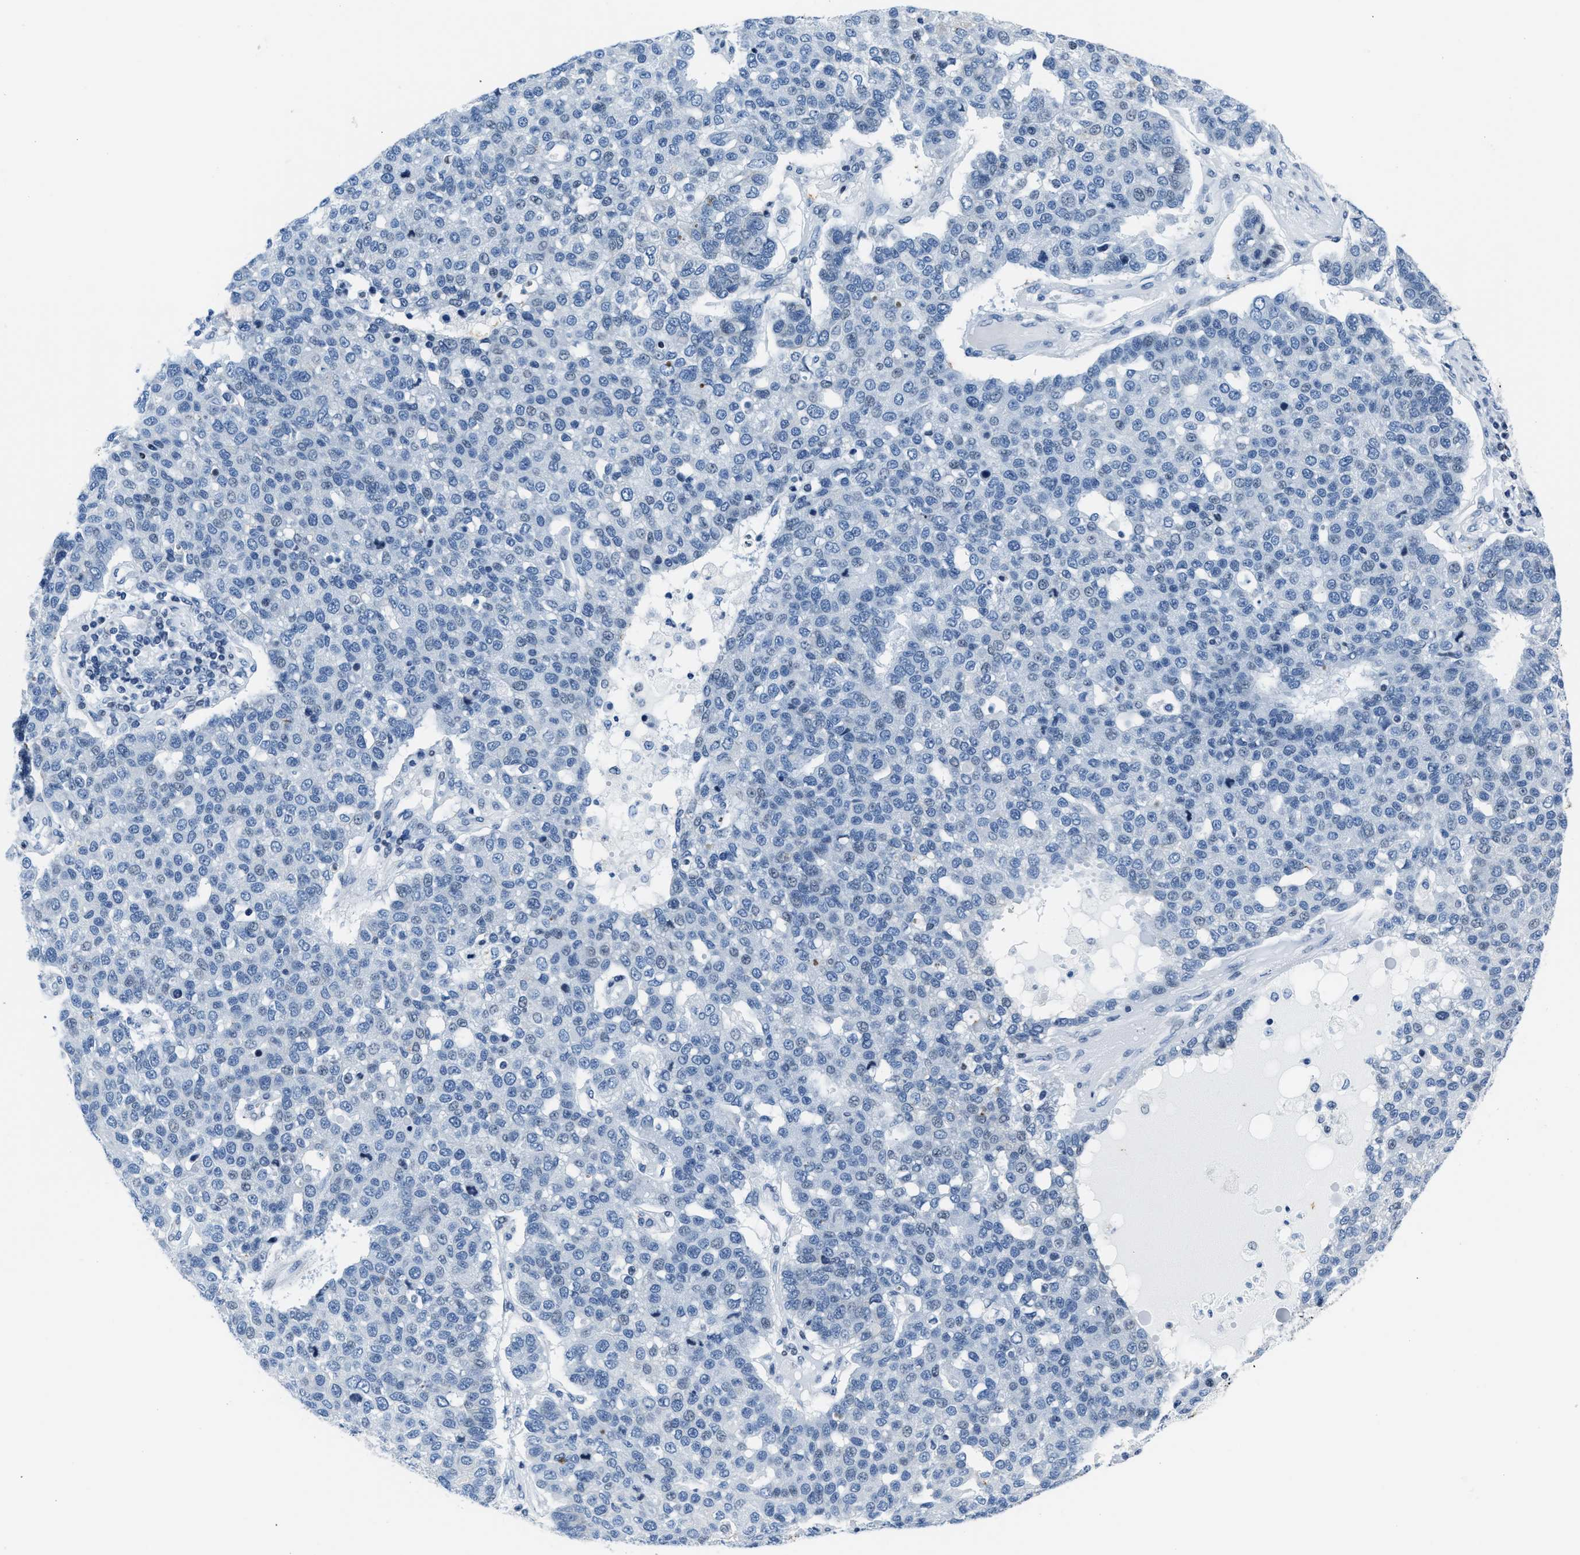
{"staining": {"intensity": "negative", "quantity": "none", "location": "none"}, "tissue": "pancreatic cancer", "cell_type": "Tumor cells", "image_type": "cancer", "snomed": [{"axis": "morphology", "description": "Adenocarcinoma, NOS"}, {"axis": "topography", "description": "Pancreas"}], "caption": "The photomicrograph reveals no staining of tumor cells in pancreatic cancer (adenocarcinoma). (Stains: DAB IHC with hematoxylin counter stain, Microscopy: brightfield microscopy at high magnification).", "gene": "ASZ1", "patient": {"sex": "female", "age": 61}}